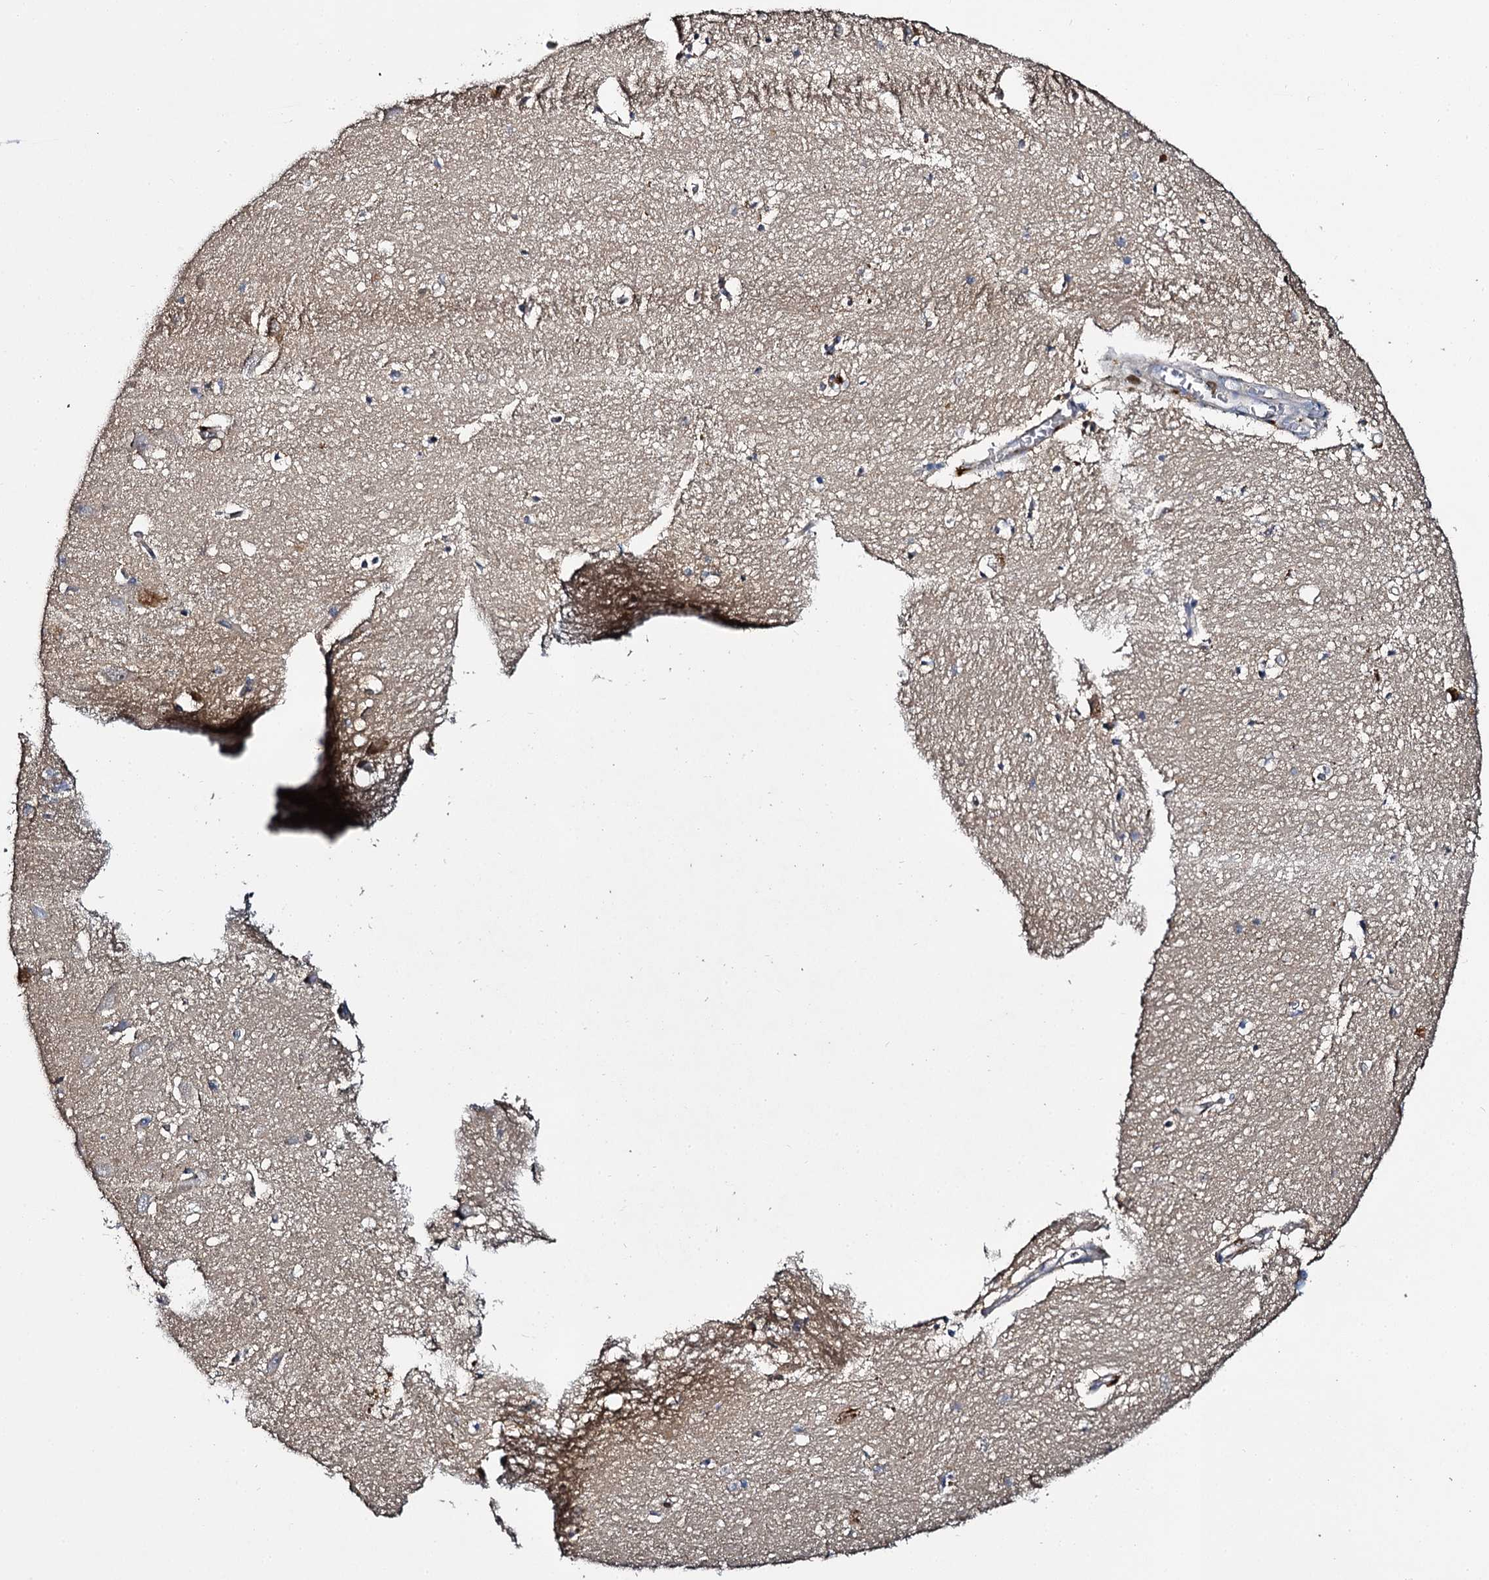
{"staining": {"intensity": "negative", "quantity": "none", "location": "none"}, "tissue": "hippocampus", "cell_type": "Glial cells", "image_type": "normal", "snomed": [{"axis": "morphology", "description": "Normal tissue, NOS"}, {"axis": "topography", "description": "Hippocampus"}], "caption": "The histopathology image exhibits no staining of glial cells in benign hippocampus.", "gene": "SLC11A2", "patient": {"sex": "female", "age": 64}}